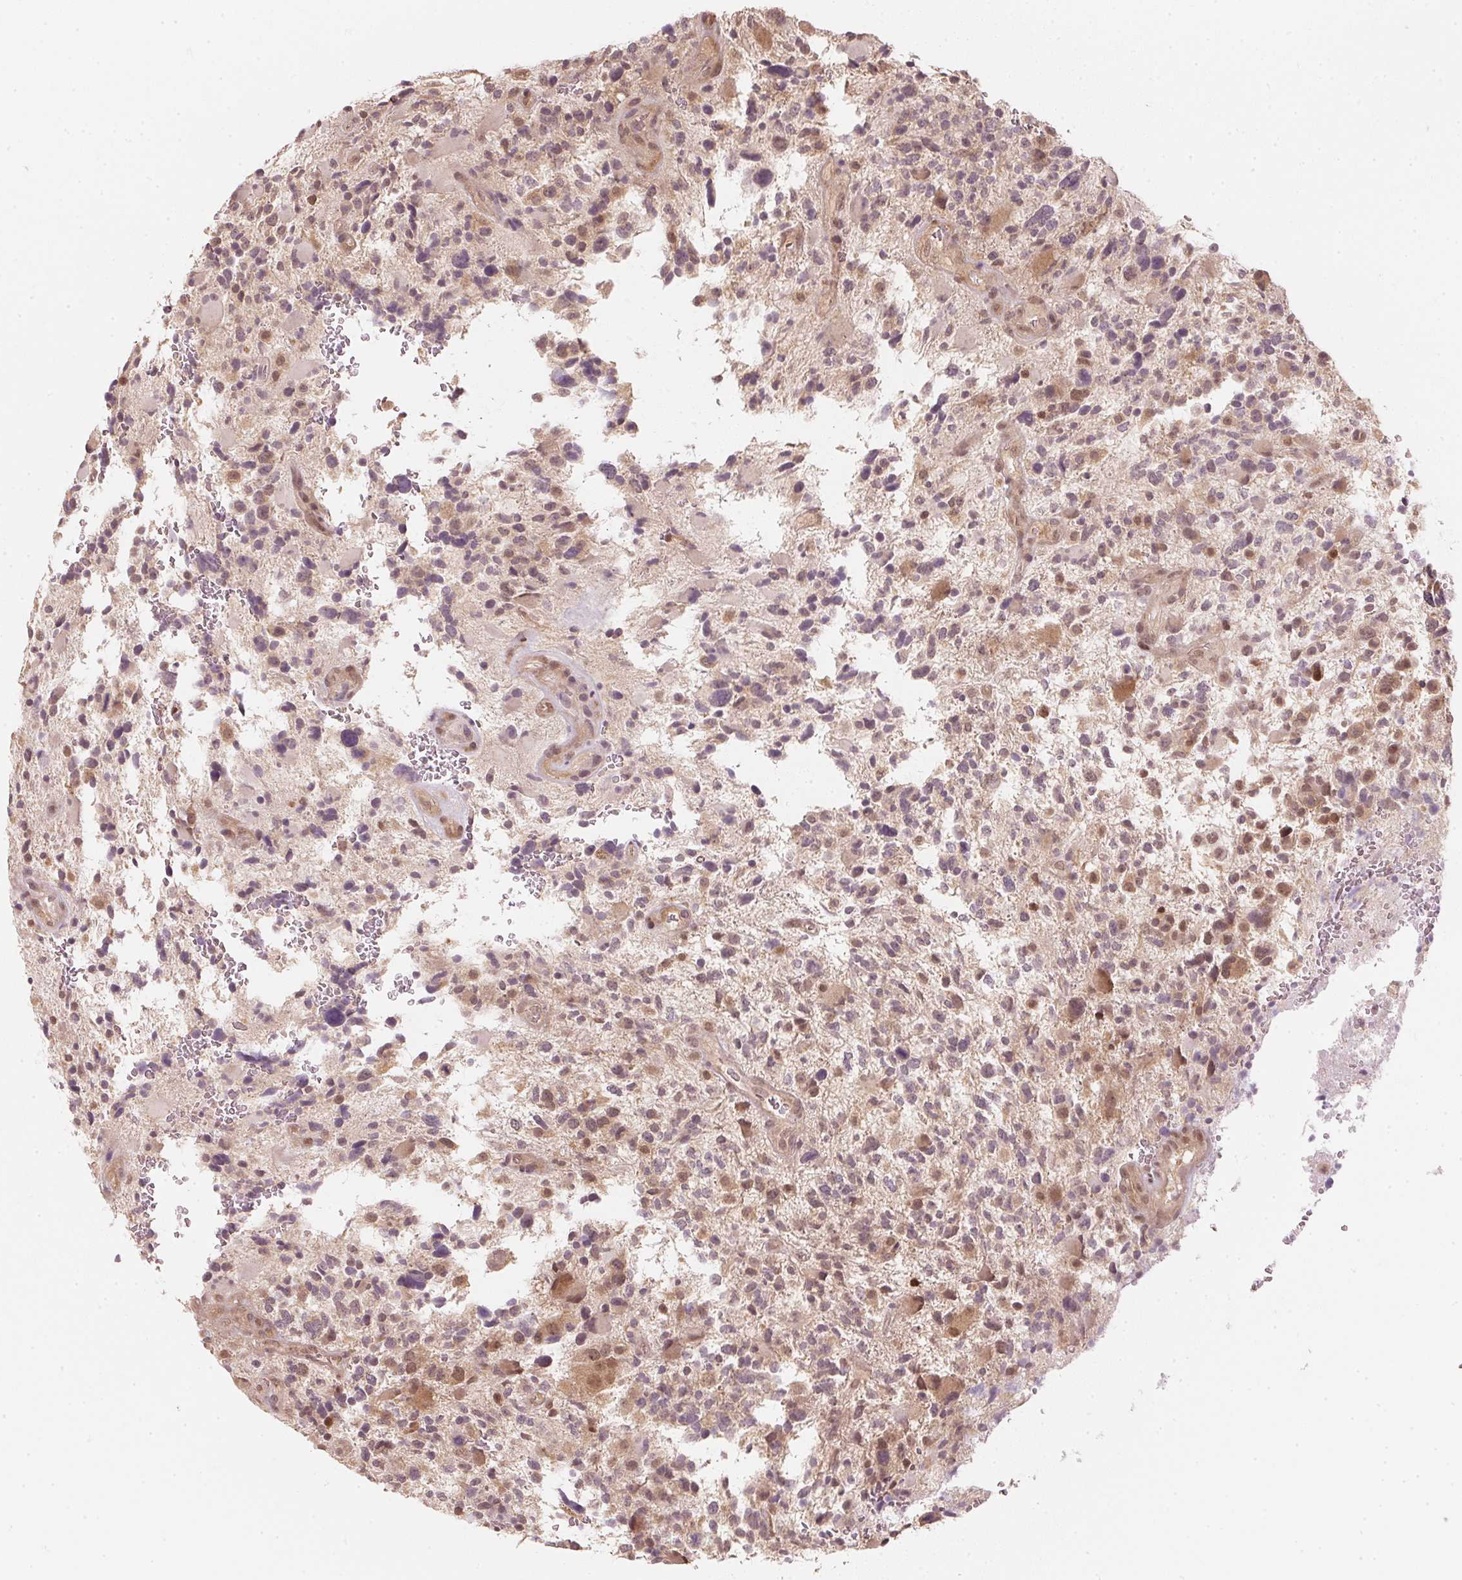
{"staining": {"intensity": "moderate", "quantity": ">75%", "location": "cytoplasmic/membranous,nuclear"}, "tissue": "glioma", "cell_type": "Tumor cells", "image_type": "cancer", "snomed": [{"axis": "morphology", "description": "Glioma, malignant, High grade"}, {"axis": "topography", "description": "Brain"}], "caption": "Tumor cells demonstrate medium levels of moderate cytoplasmic/membranous and nuclear staining in about >75% of cells in malignant glioma (high-grade).", "gene": "UBE2L3", "patient": {"sex": "female", "age": 71}}